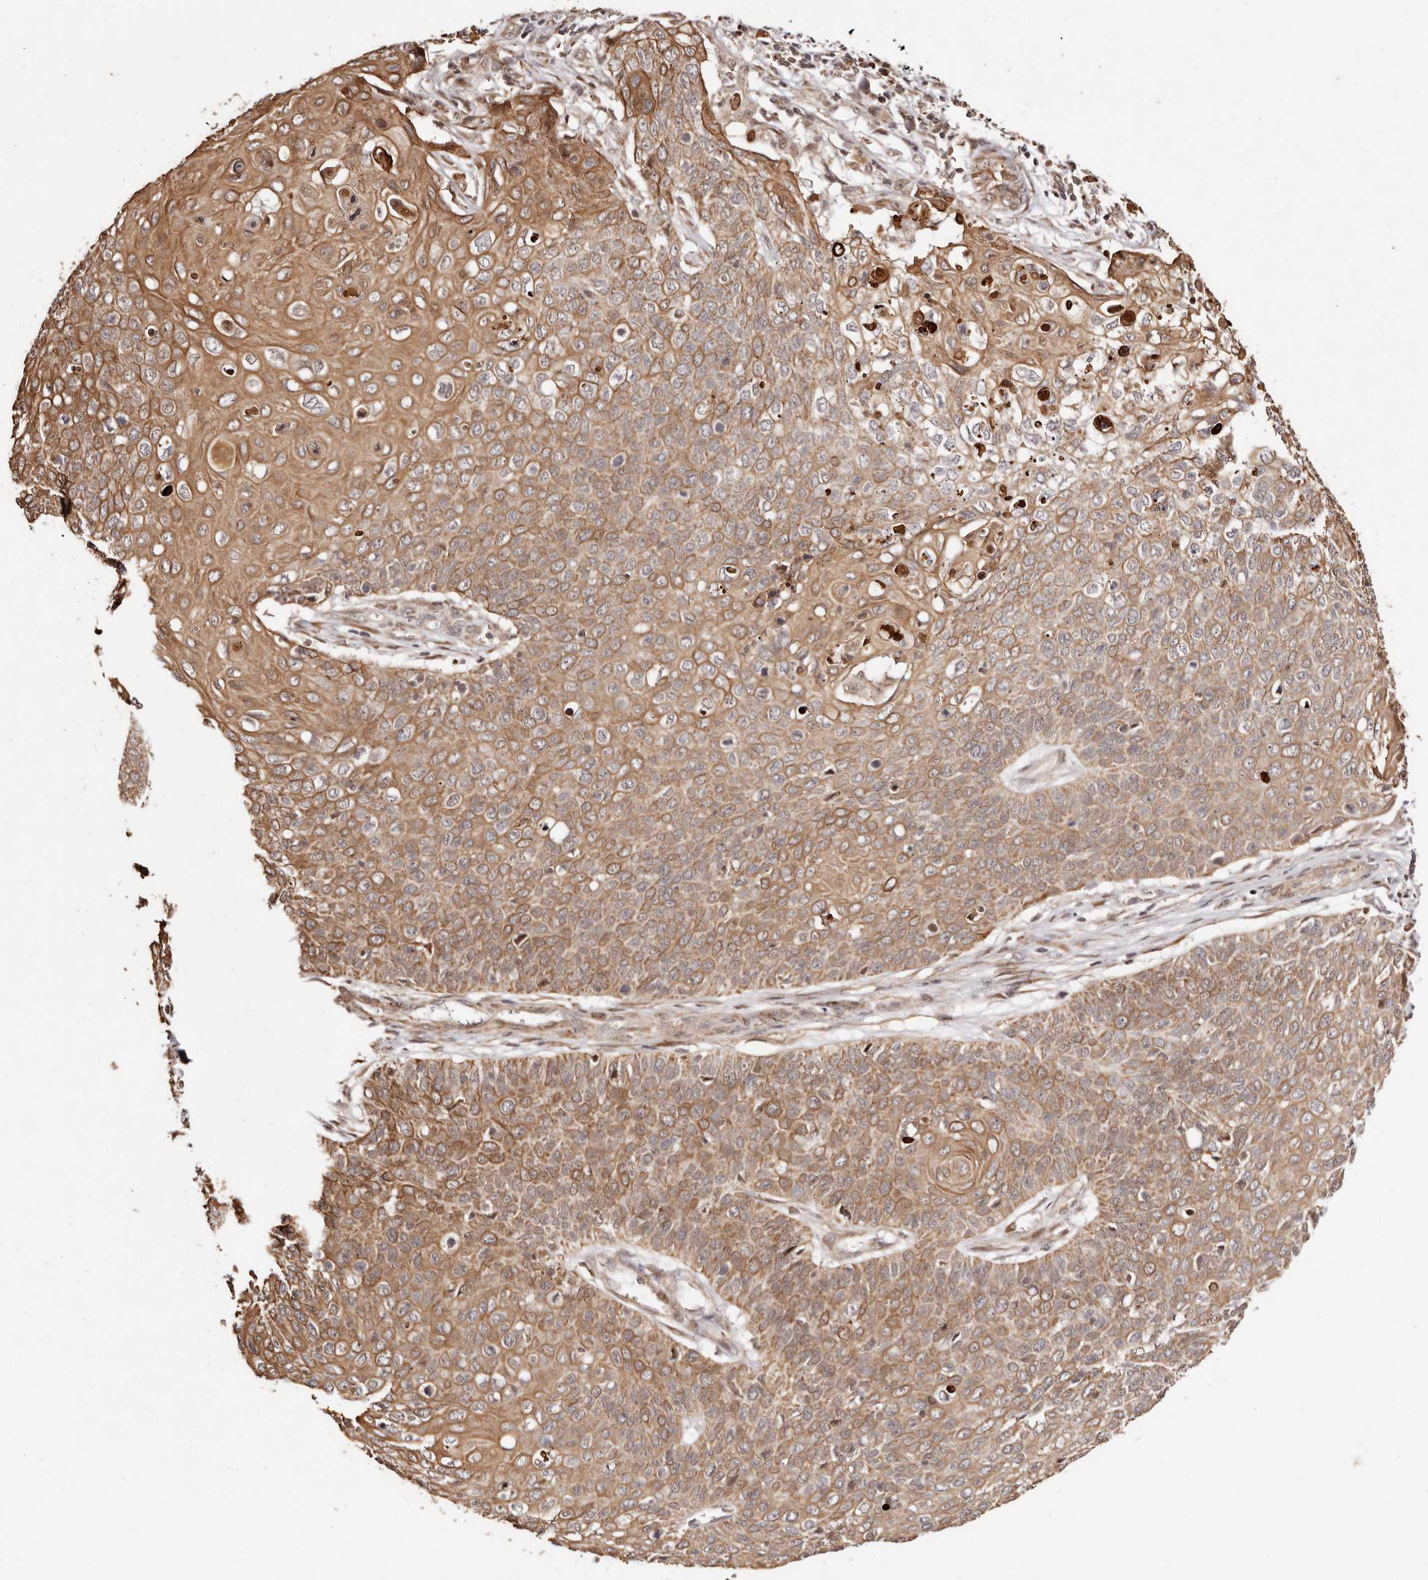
{"staining": {"intensity": "moderate", "quantity": ">75%", "location": "cytoplasmic/membranous"}, "tissue": "cervical cancer", "cell_type": "Tumor cells", "image_type": "cancer", "snomed": [{"axis": "morphology", "description": "Squamous cell carcinoma, NOS"}, {"axis": "topography", "description": "Cervix"}], "caption": "The immunohistochemical stain labels moderate cytoplasmic/membranous positivity in tumor cells of cervical squamous cell carcinoma tissue. (Stains: DAB in brown, nuclei in blue, Microscopy: brightfield microscopy at high magnification).", "gene": "HIVEP3", "patient": {"sex": "female", "age": 39}}